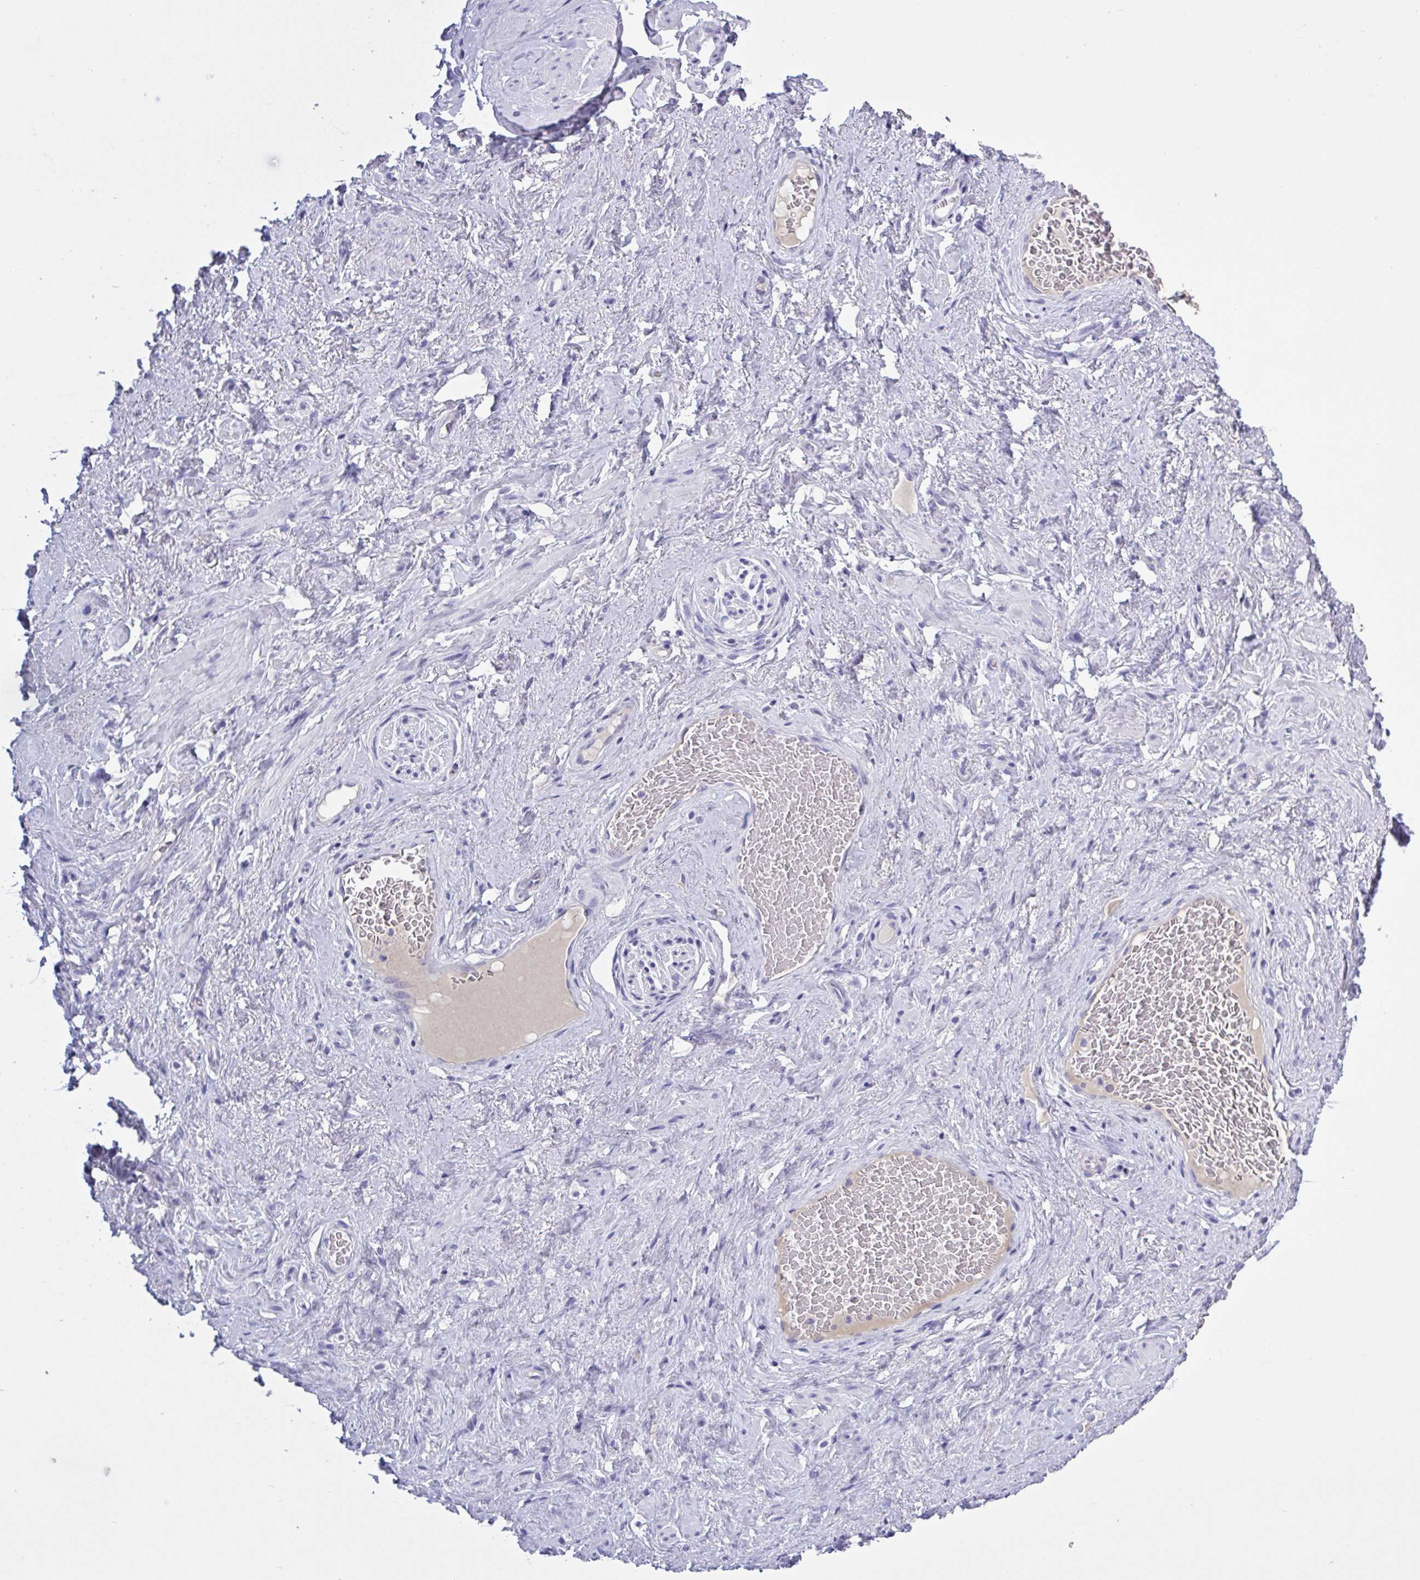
{"staining": {"intensity": "negative", "quantity": "none", "location": "none"}, "tissue": "soft tissue", "cell_type": "Fibroblasts", "image_type": "normal", "snomed": [{"axis": "morphology", "description": "Normal tissue, NOS"}, {"axis": "topography", "description": "Vagina"}, {"axis": "topography", "description": "Peripheral nerve tissue"}], "caption": "Soft tissue stained for a protein using IHC demonstrates no staining fibroblasts.", "gene": "USP35", "patient": {"sex": "female", "age": 71}}